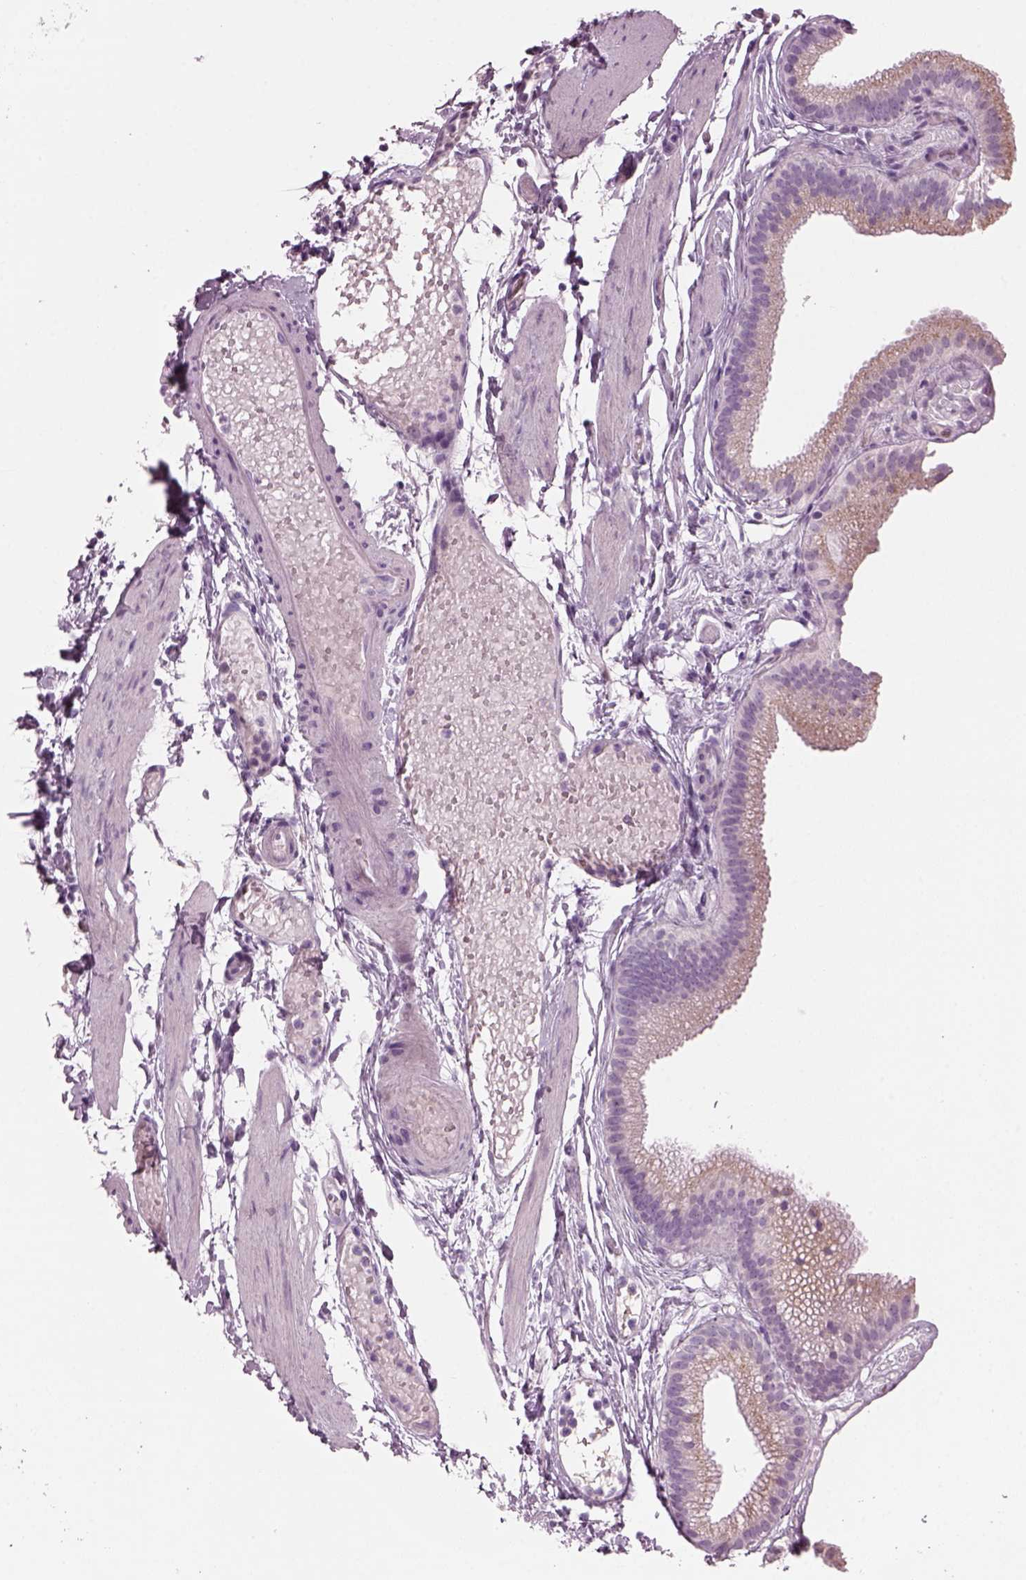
{"staining": {"intensity": "weak", "quantity": ">75%", "location": "cytoplasmic/membranous"}, "tissue": "gallbladder", "cell_type": "Glandular cells", "image_type": "normal", "snomed": [{"axis": "morphology", "description": "Normal tissue, NOS"}, {"axis": "topography", "description": "Gallbladder"}], "caption": "Protein expression analysis of normal human gallbladder reveals weak cytoplasmic/membranous positivity in approximately >75% of glandular cells. (DAB (3,3'-diaminobenzidine) = brown stain, brightfield microscopy at high magnification).", "gene": "PRR9", "patient": {"sex": "female", "age": 45}}